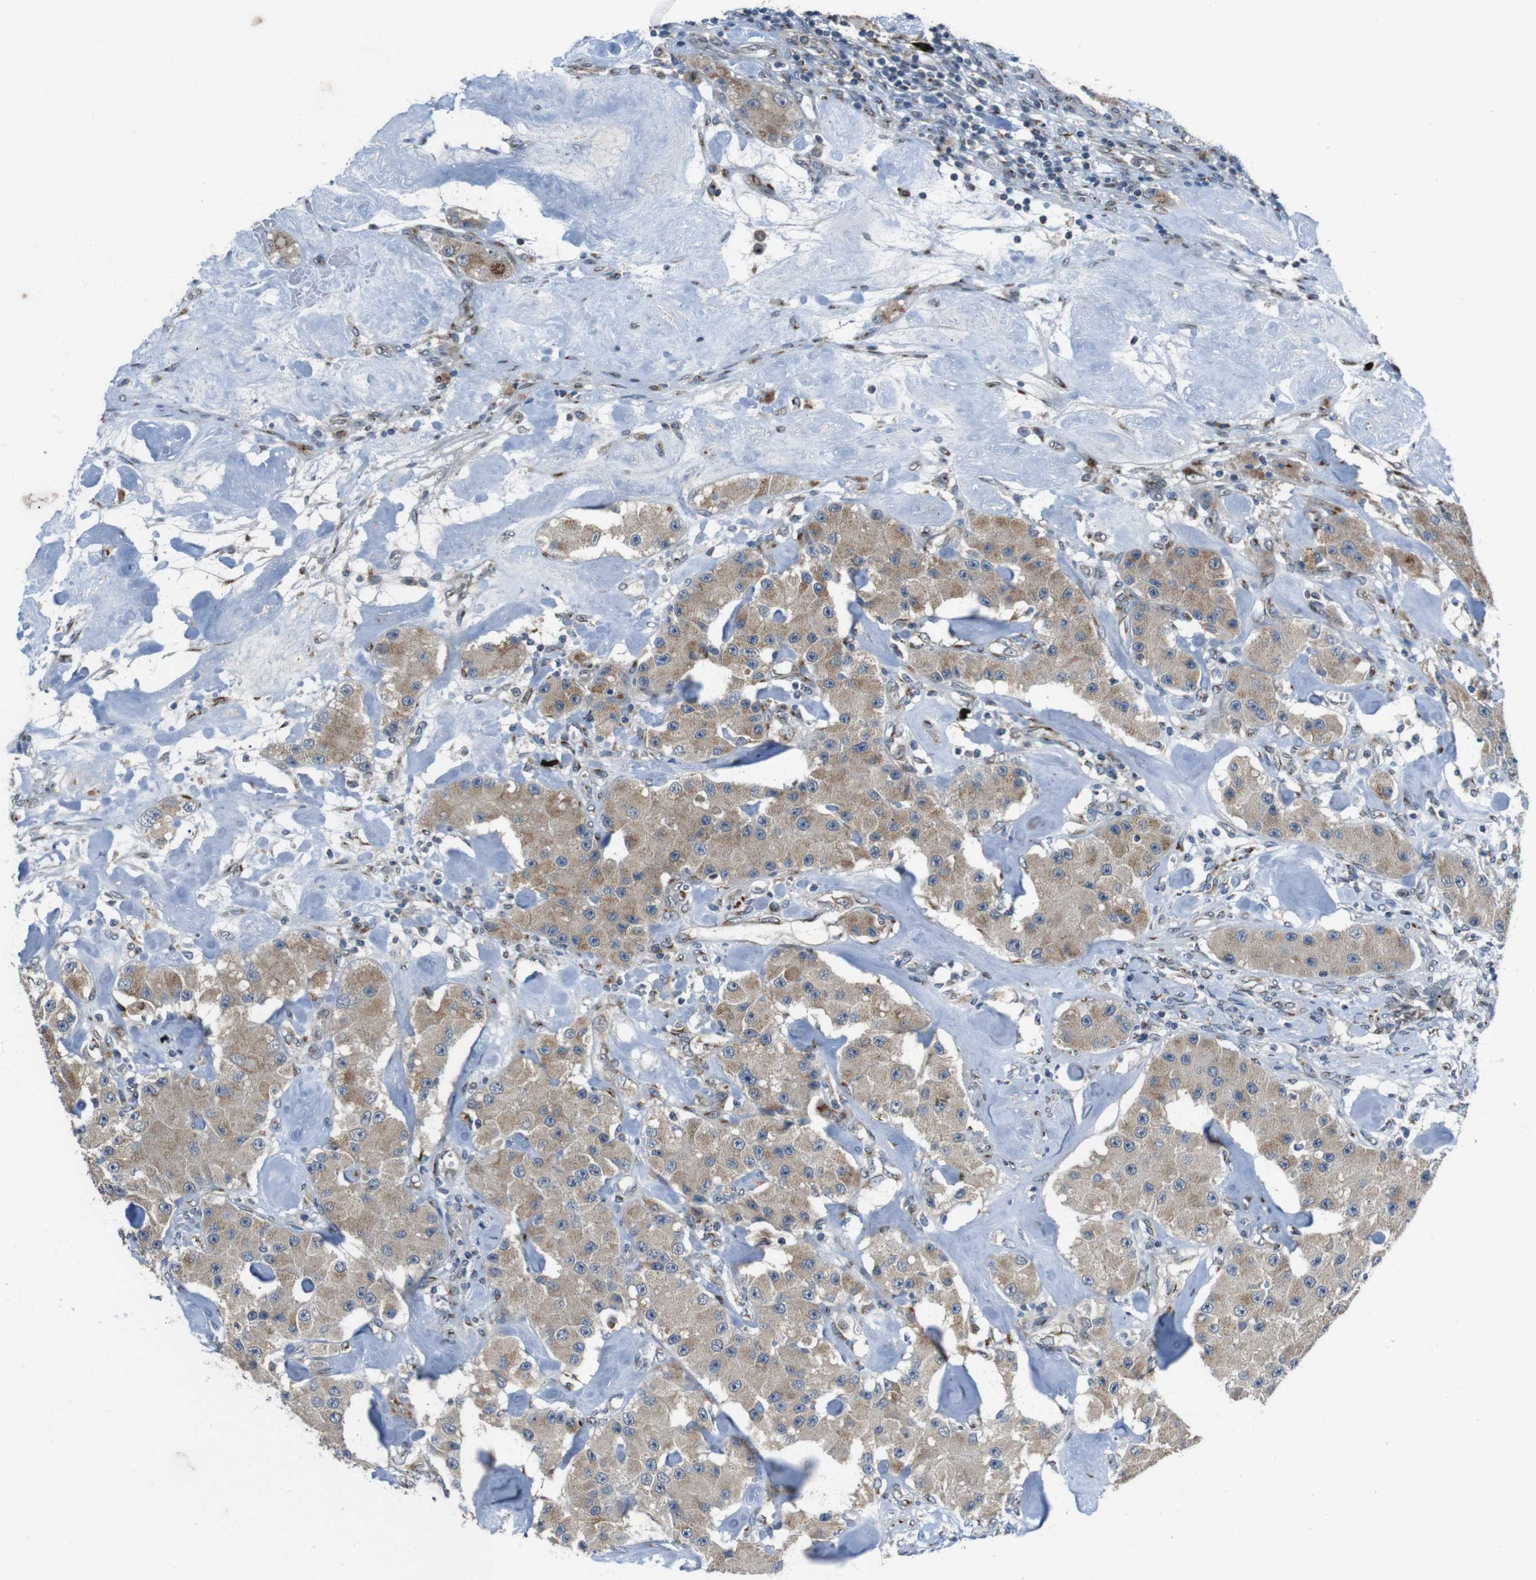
{"staining": {"intensity": "weak", "quantity": ">75%", "location": "cytoplasmic/membranous"}, "tissue": "carcinoid", "cell_type": "Tumor cells", "image_type": "cancer", "snomed": [{"axis": "morphology", "description": "Carcinoid, malignant, NOS"}, {"axis": "topography", "description": "Pancreas"}], "caption": "Carcinoid tissue demonstrates weak cytoplasmic/membranous positivity in approximately >75% of tumor cells (DAB = brown stain, brightfield microscopy at high magnification).", "gene": "ZFPL1", "patient": {"sex": "male", "age": 41}}